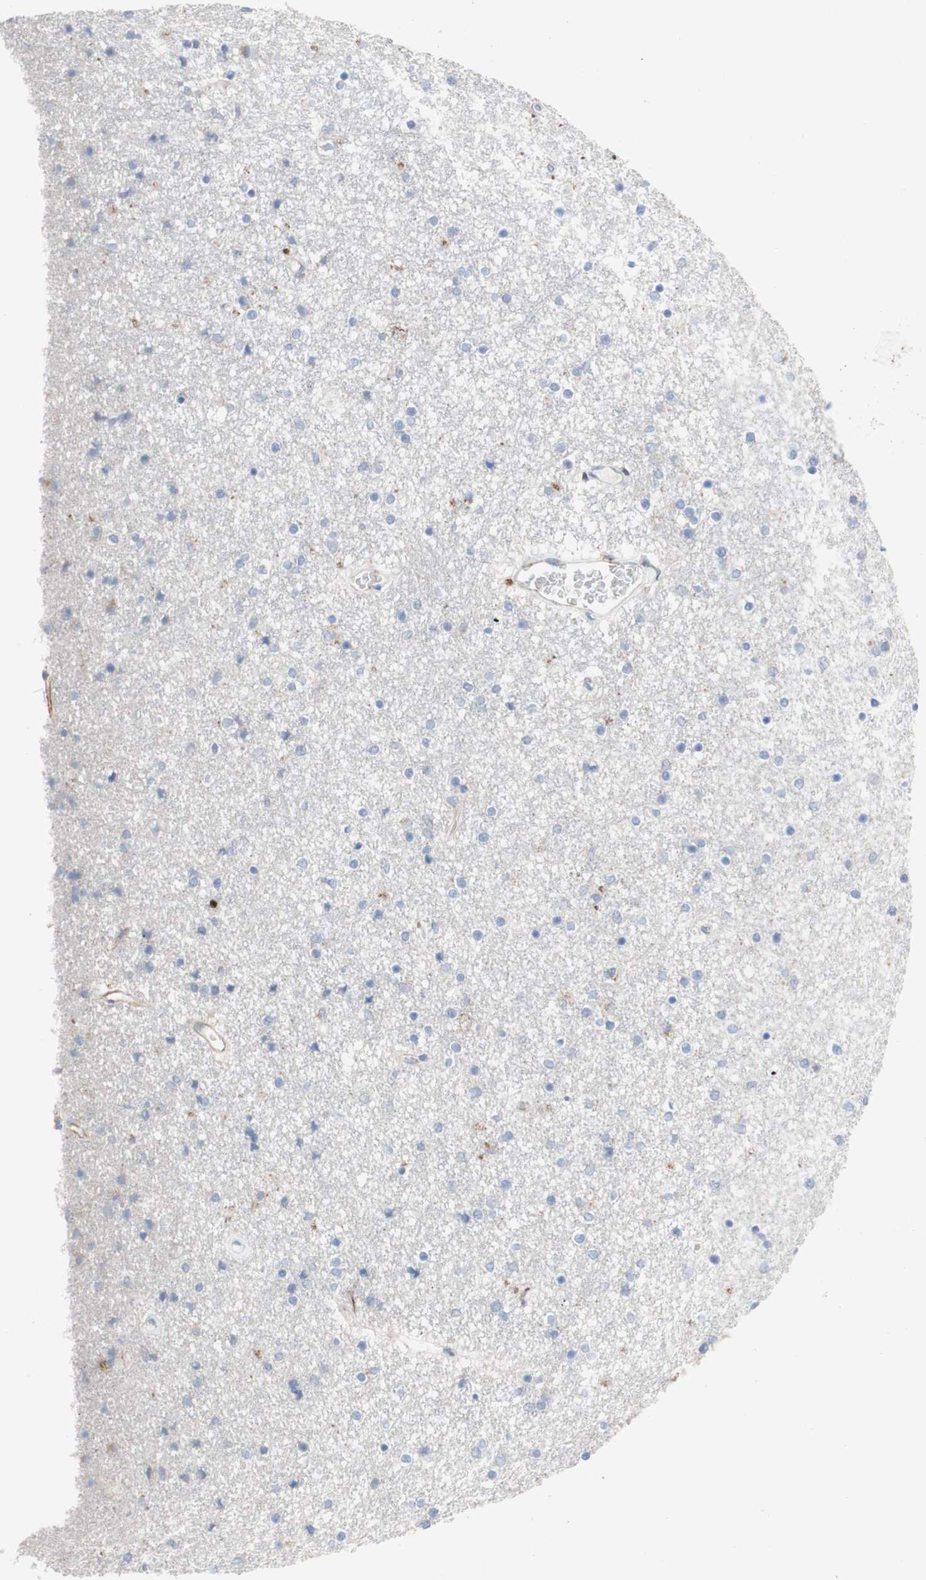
{"staining": {"intensity": "weak", "quantity": "<25%", "location": "cytoplasmic/membranous"}, "tissue": "caudate", "cell_type": "Glial cells", "image_type": "normal", "snomed": [{"axis": "morphology", "description": "Normal tissue, NOS"}, {"axis": "topography", "description": "Lateral ventricle wall"}], "caption": "IHC photomicrograph of unremarkable human caudate stained for a protein (brown), which shows no positivity in glial cells.", "gene": "AGPAT5", "patient": {"sex": "female", "age": 54}}